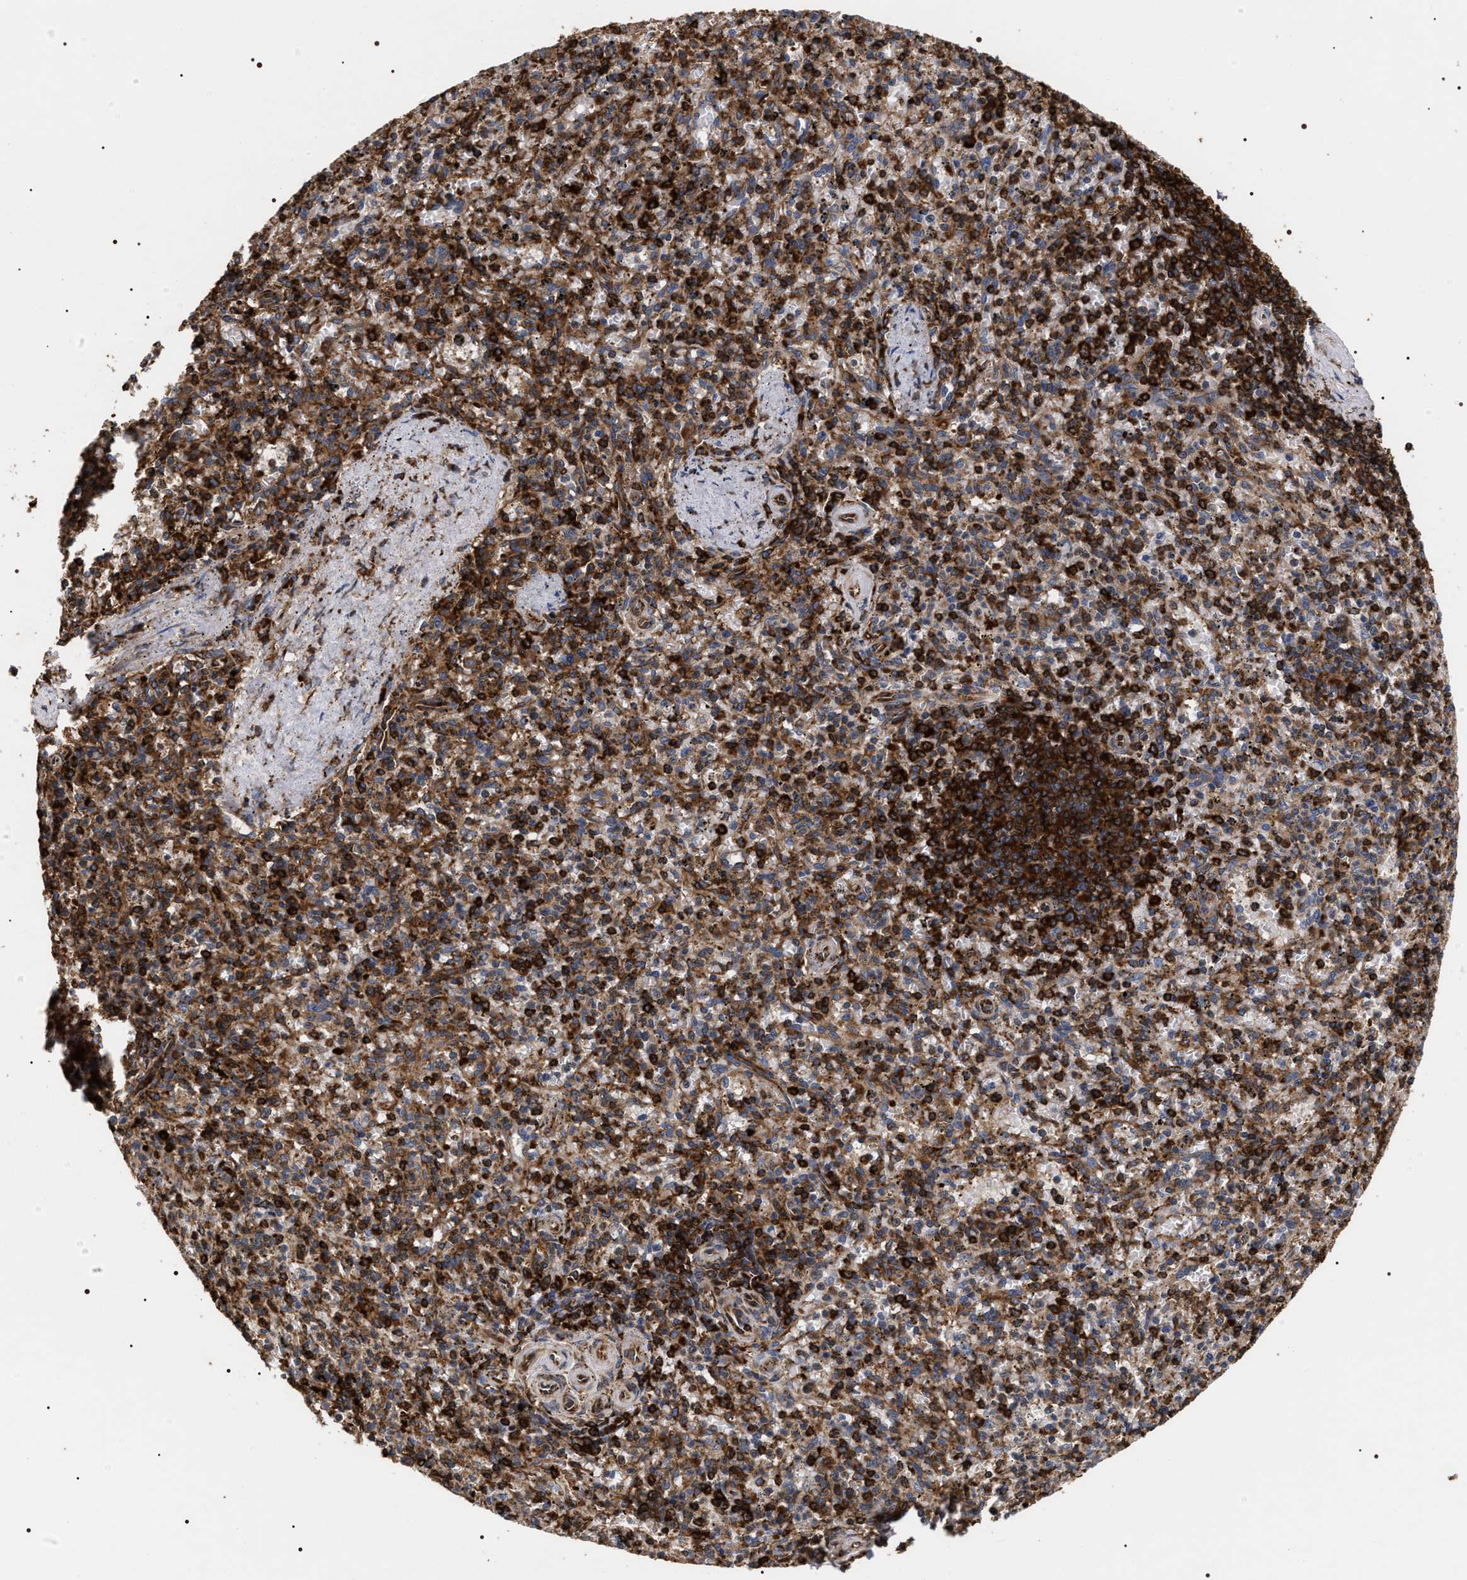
{"staining": {"intensity": "strong", "quantity": "25%-75%", "location": "cytoplasmic/membranous"}, "tissue": "spleen", "cell_type": "Cells in red pulp", "image_type": "normal", "snomed": [{"axis": "morphology", "description": "Normal tissue, NOS"}, {"axis": "topography", "description": "Spleen"}], "caption": "A brown stain labels strong cytoplasmic/membranous positivity of a protein in cells in red pulp of unremarkable human spleen.", "gene": "SERBP1", "patient": {"sex": "male", "age": 72}}